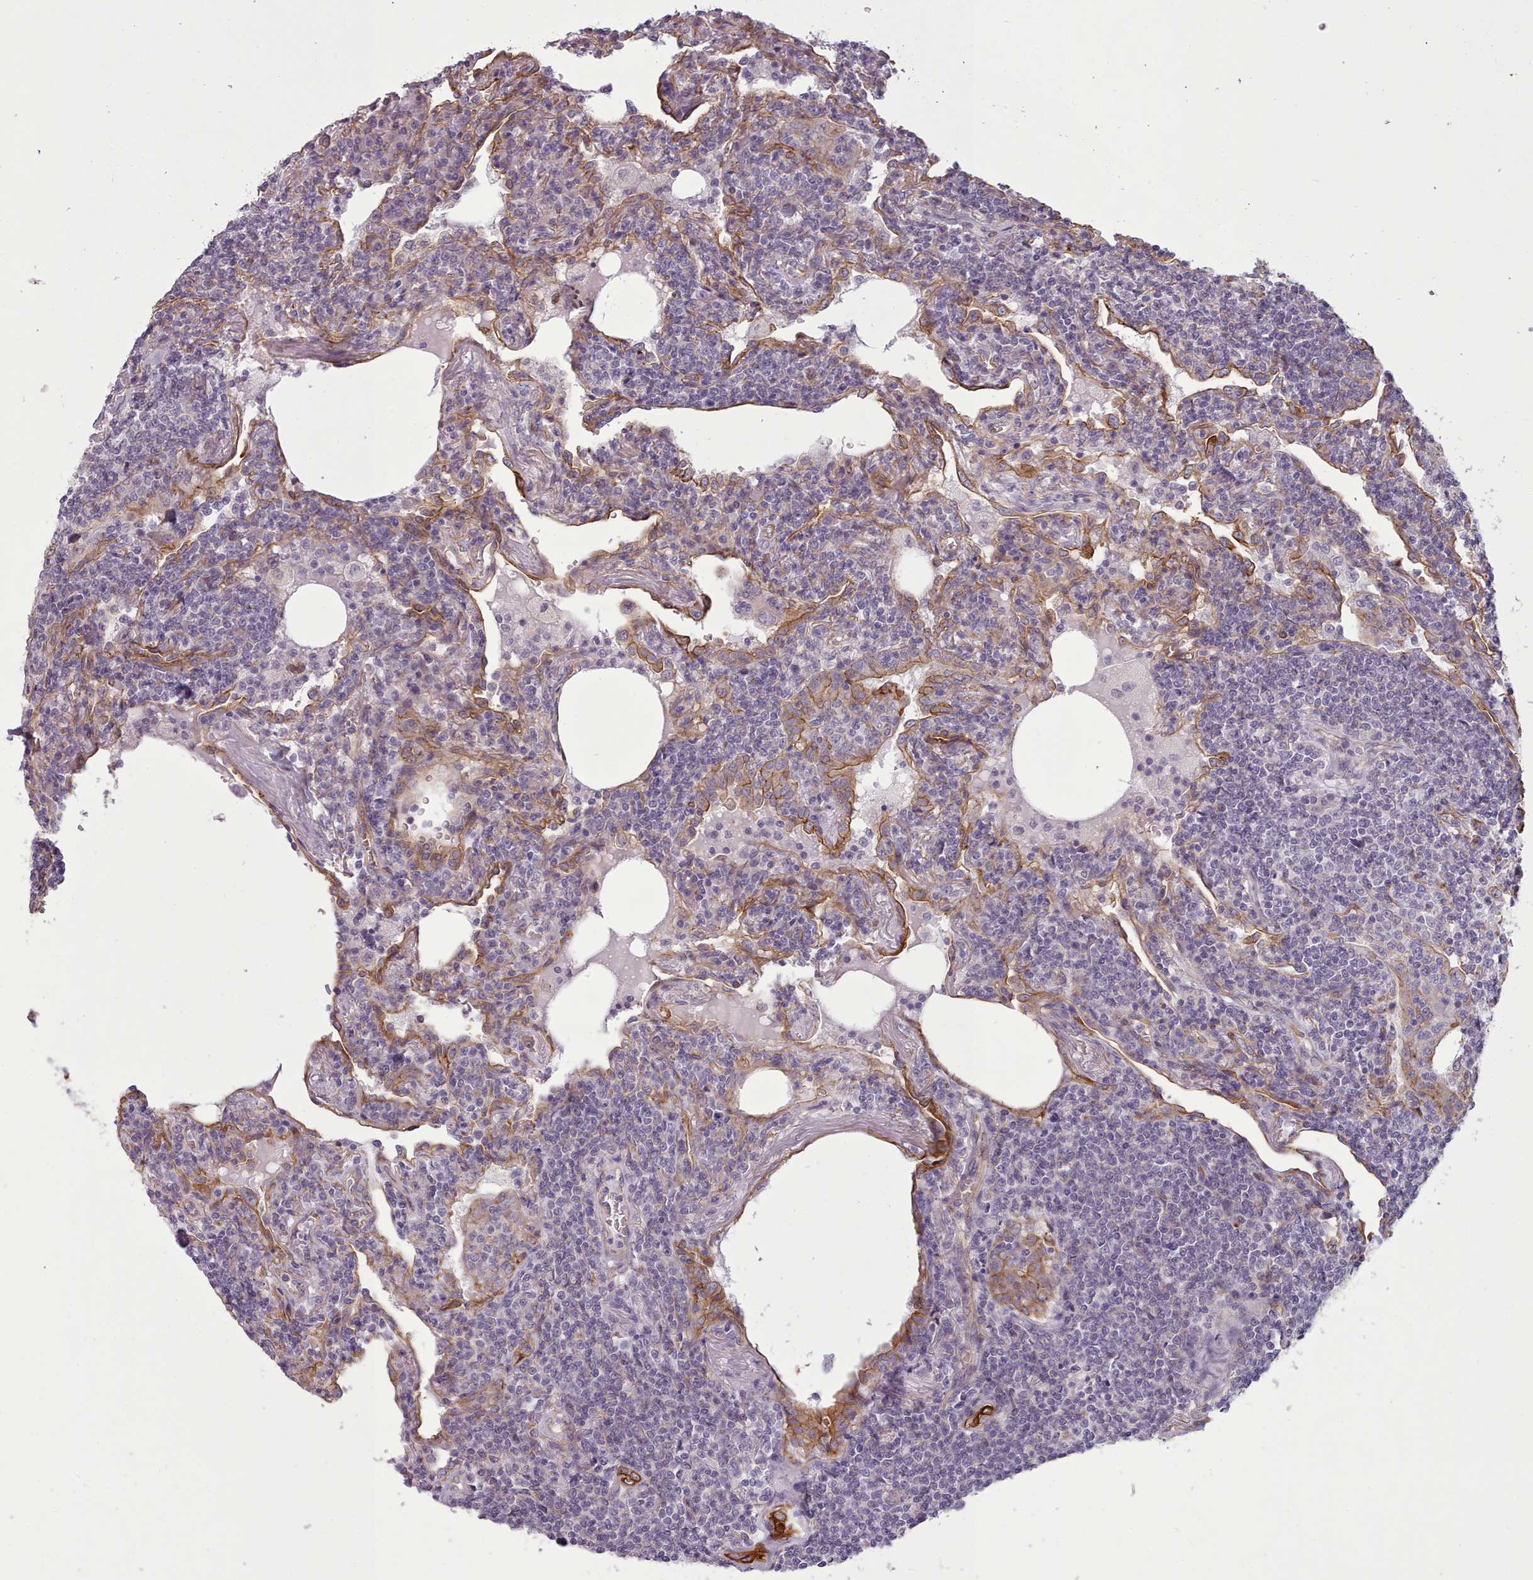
{"staining": {"intensity": "negative", "quantity": "none", "location": "none"}, "tissue": "lymphoma", "cell_type": "Tumor cells", "image_type": "cancer", "snomed": [{"axis": "morphology", "description": "Malignant lymphoma, non-Hodgkin's type, Low grade"}, {"axis": "topography", "description": "Lung"}], "caption": "Immunohistochemical staining of low-grade malignant lymphoma, non-Hodgkin's type displays no significant staining in tumor cells. Nuclei are stained in blue.", "gene": "PLD4", "patient": {"sex": "female", "age": 71}}